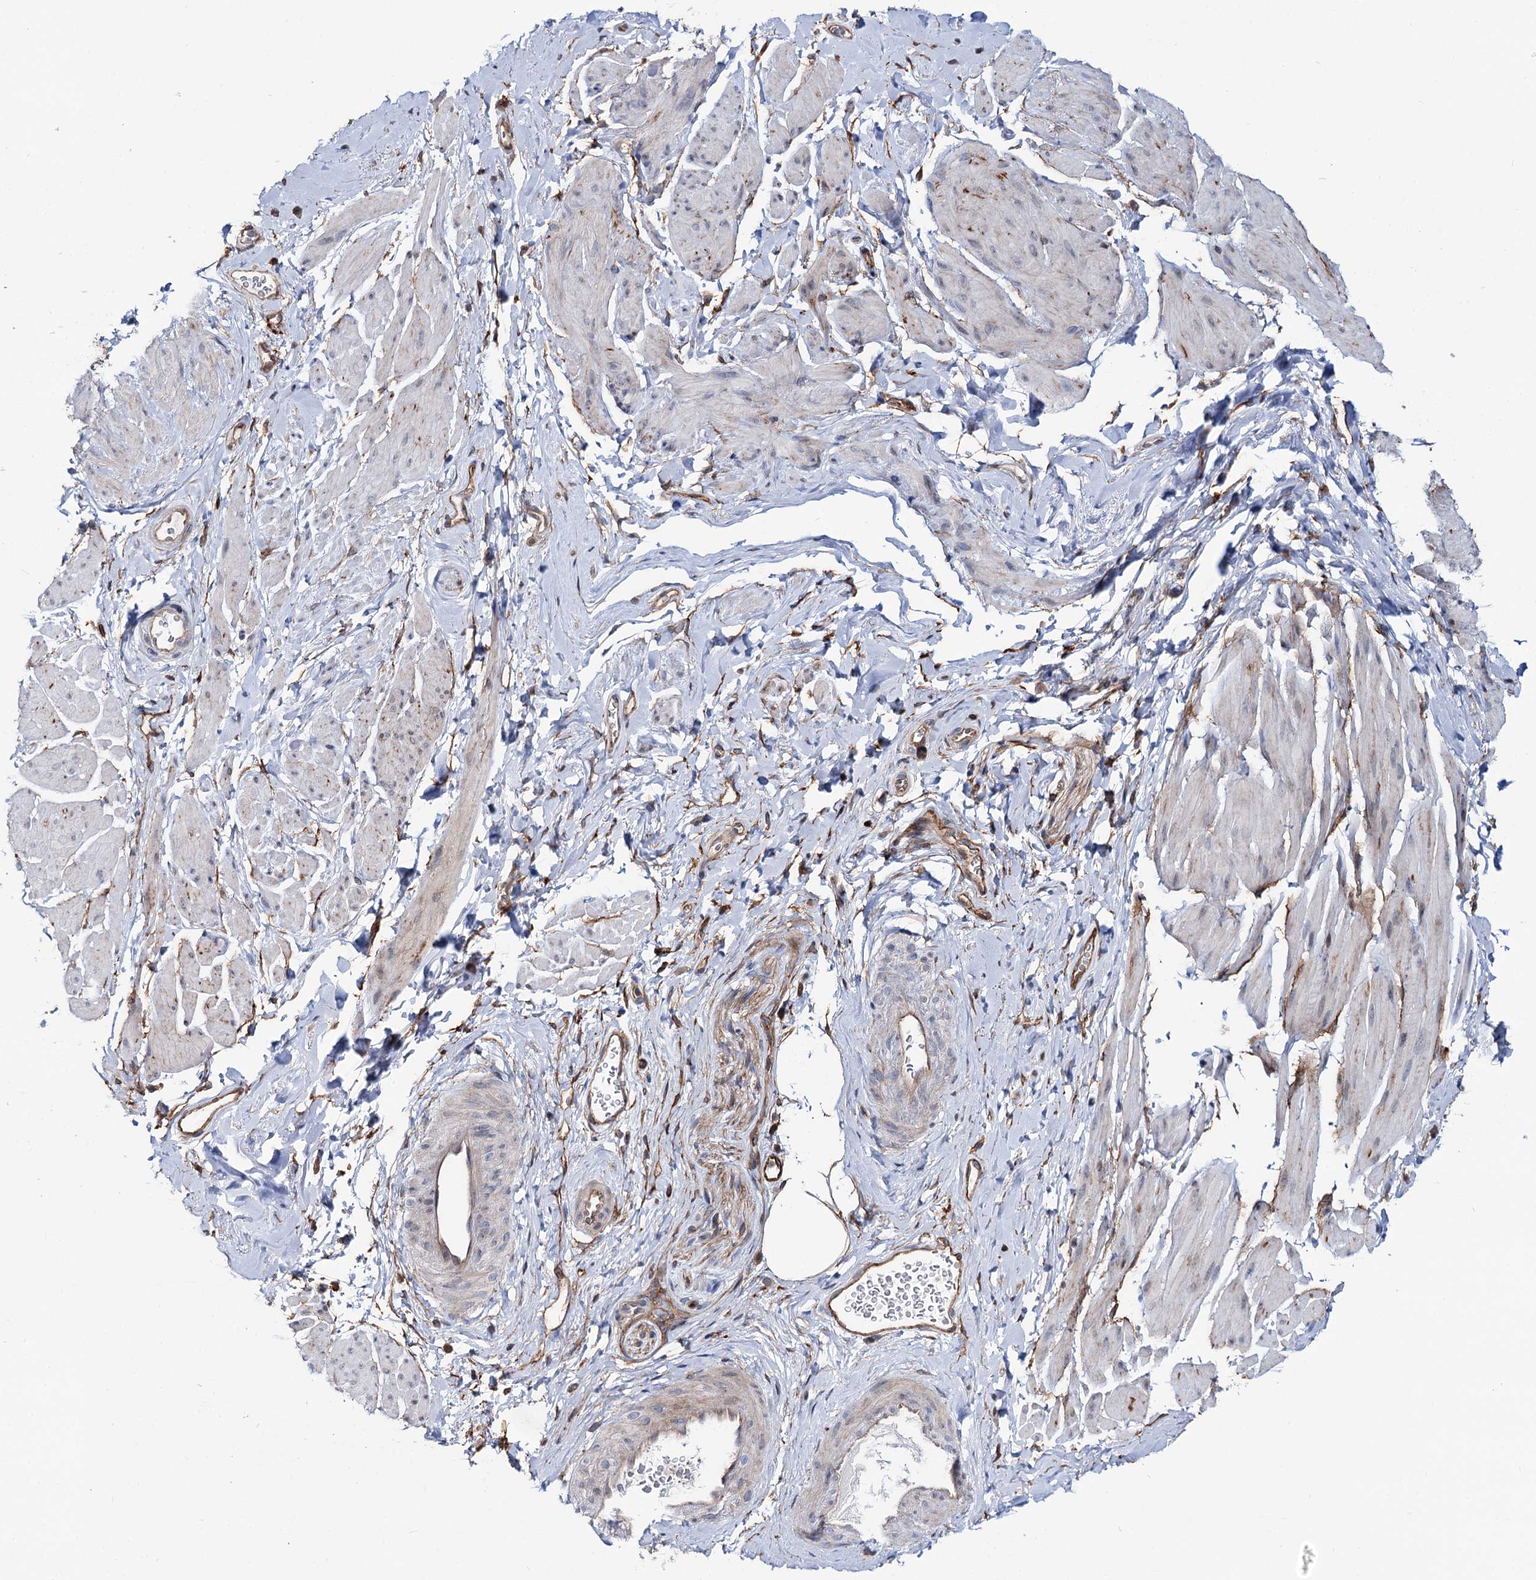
{"staining": {"intensity": "moderate", "quantity": "<25%", "location": "cytoplasmic/membranous"}, "tissue": "smooth muscle", "cell_type": "Smooth muscle cells", "image_type": "normal", "snomed": [{"axis": "morphology", "description": "Normal tissue, NOS"}, {"axis": "topography", "description": "Smooth muscle"}, {"axis": "topography", "description": "Peripheral nerve tissue"}], "caption": "Brown immunohistochemical staining in normal human smooth muscle shows moderate cytoplasmic/membranous positivity in approximately <25% of smooth muscle cells.", "gene": "PTDSS2", "patient": {"sex": "male", "age": 69}}